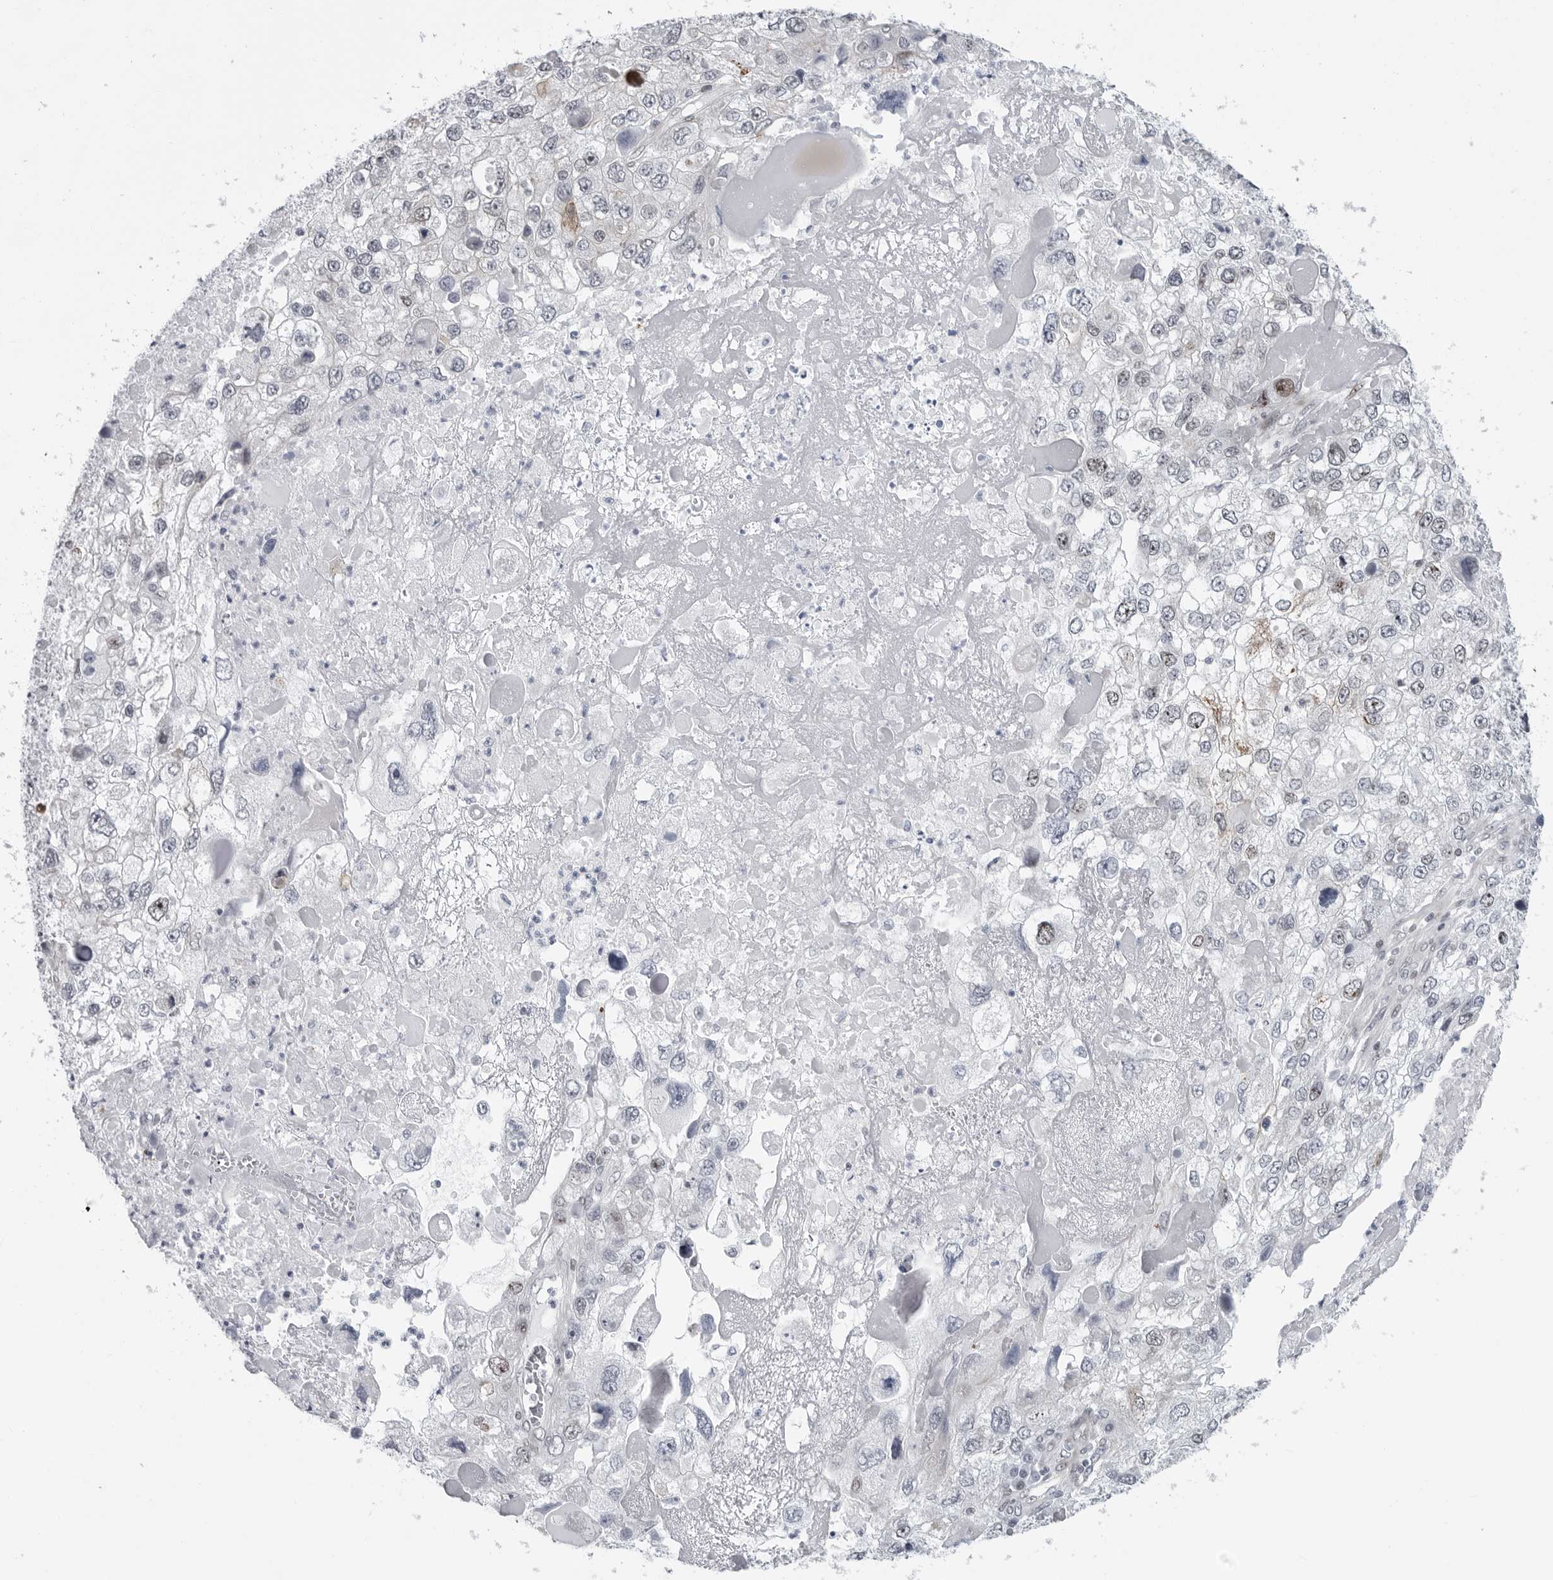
{"staining": {"intensity": "weak", "quantity": "<25%", "location": "nuclear"}, "tissue": "endometrial cancer", "cell_type": "Tumor cells", "image_type": "cancer", "snomed": [{"axis": "morphology", "description": "Adenocarcinoma, NOS"}, {"axis": "topography", "description": "Endometrium"}], "caption": "IHC of human endometrial adenocarcinoma exhibits no positivity in tumor cells.", "gene": "FAM135B", "patient": {"sex": "female", "age": 49}}